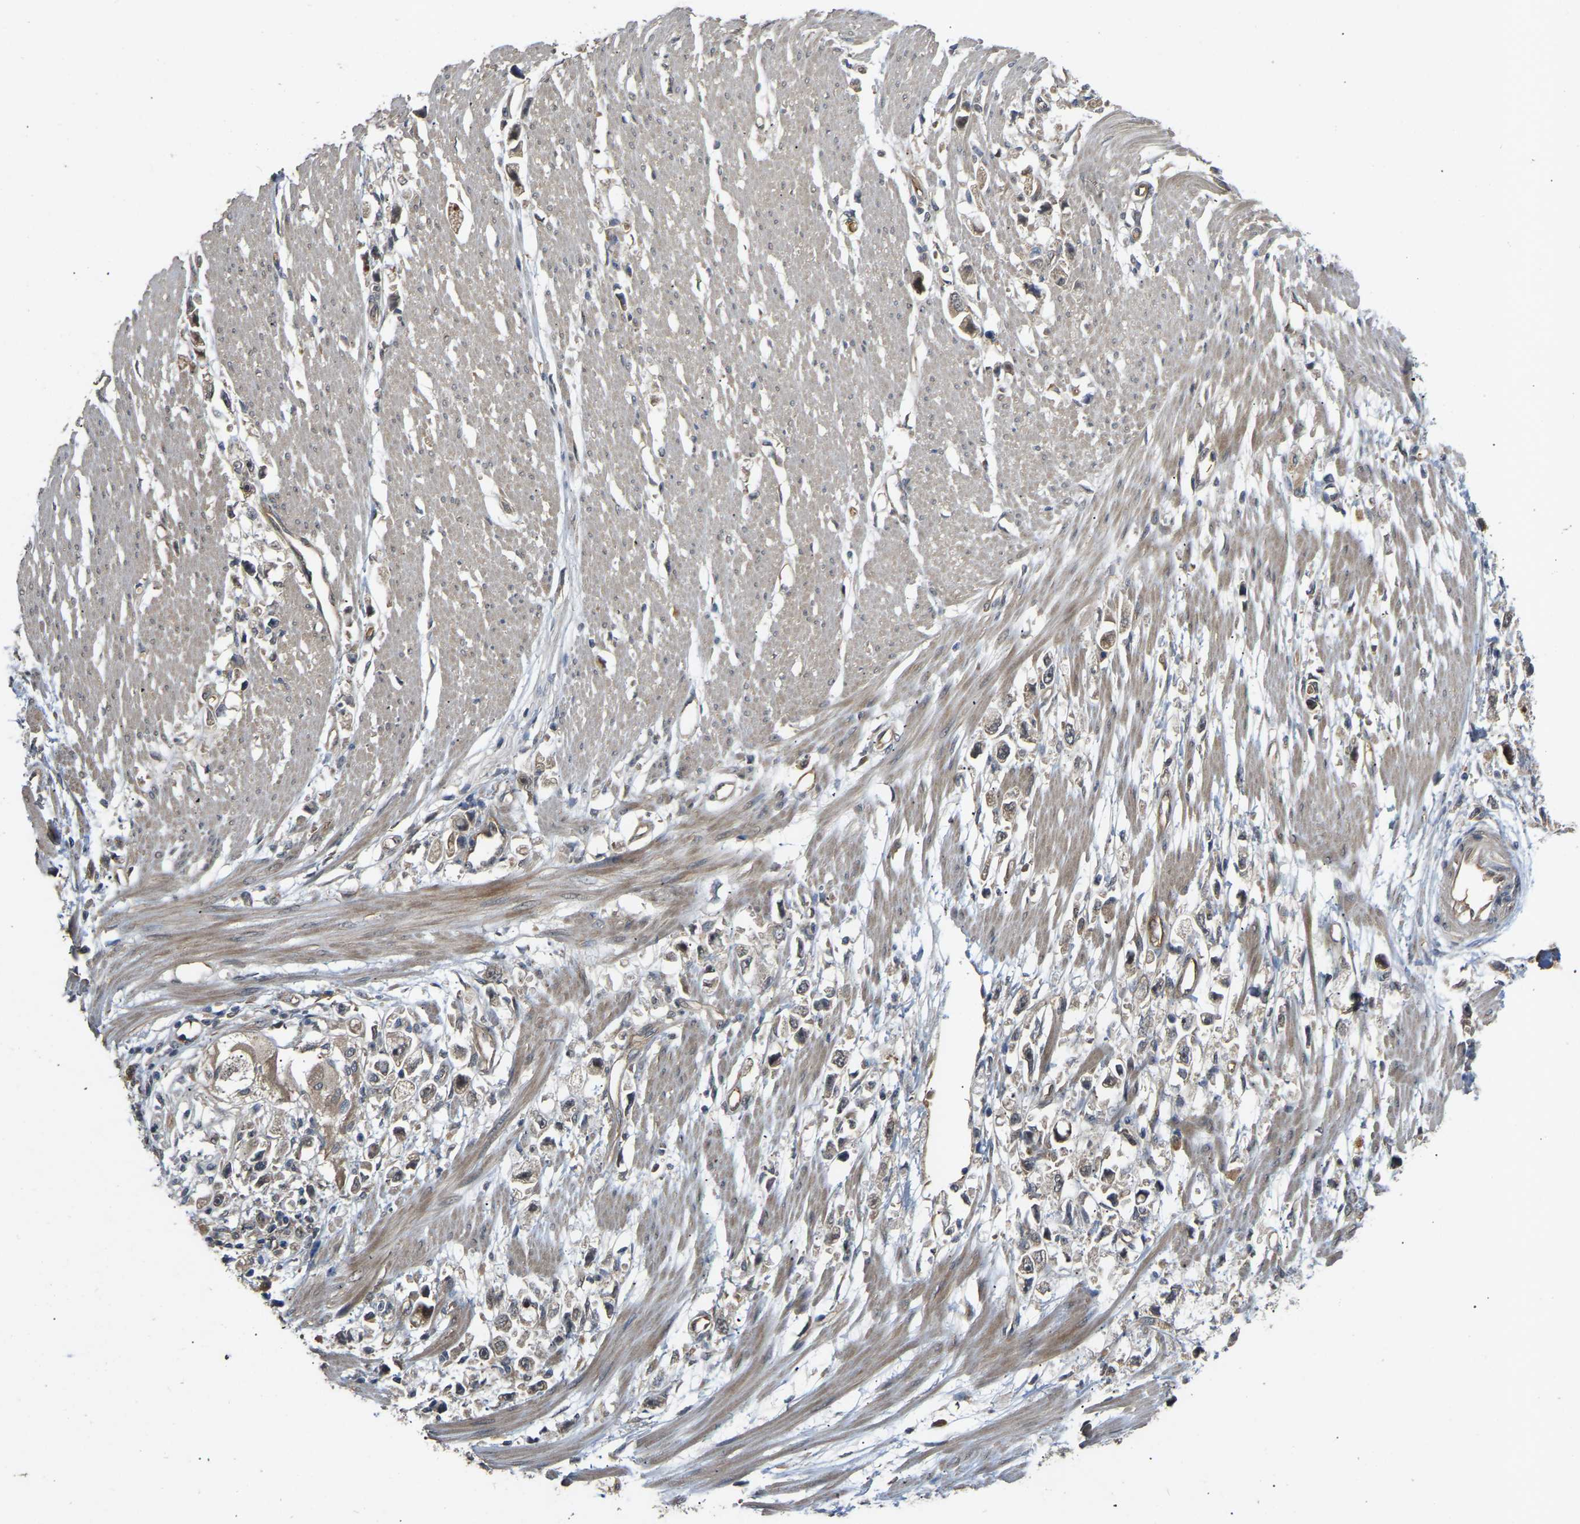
{"staining": {"intensity": "weak", "quantity": ">75%", "location": "cytoplasmic/membranous"}, "tissue": "stomach cancer", "cell_type": "Tumor cells", "image_type": "cancer", "snomed": [{"axis": "morphology", "description": "Adenocarcinoma, NOS"}, {"axis": "topography", "description": "Stomach"}], "caption": "IHC of human stomach cancer (adenocarcinoma) displays low levels of weak cytoplasmic/membranous positivity in about >75% of tumor cells.", "gene": "LIMK2", "patient": {"sex": "female", "age": 59}}